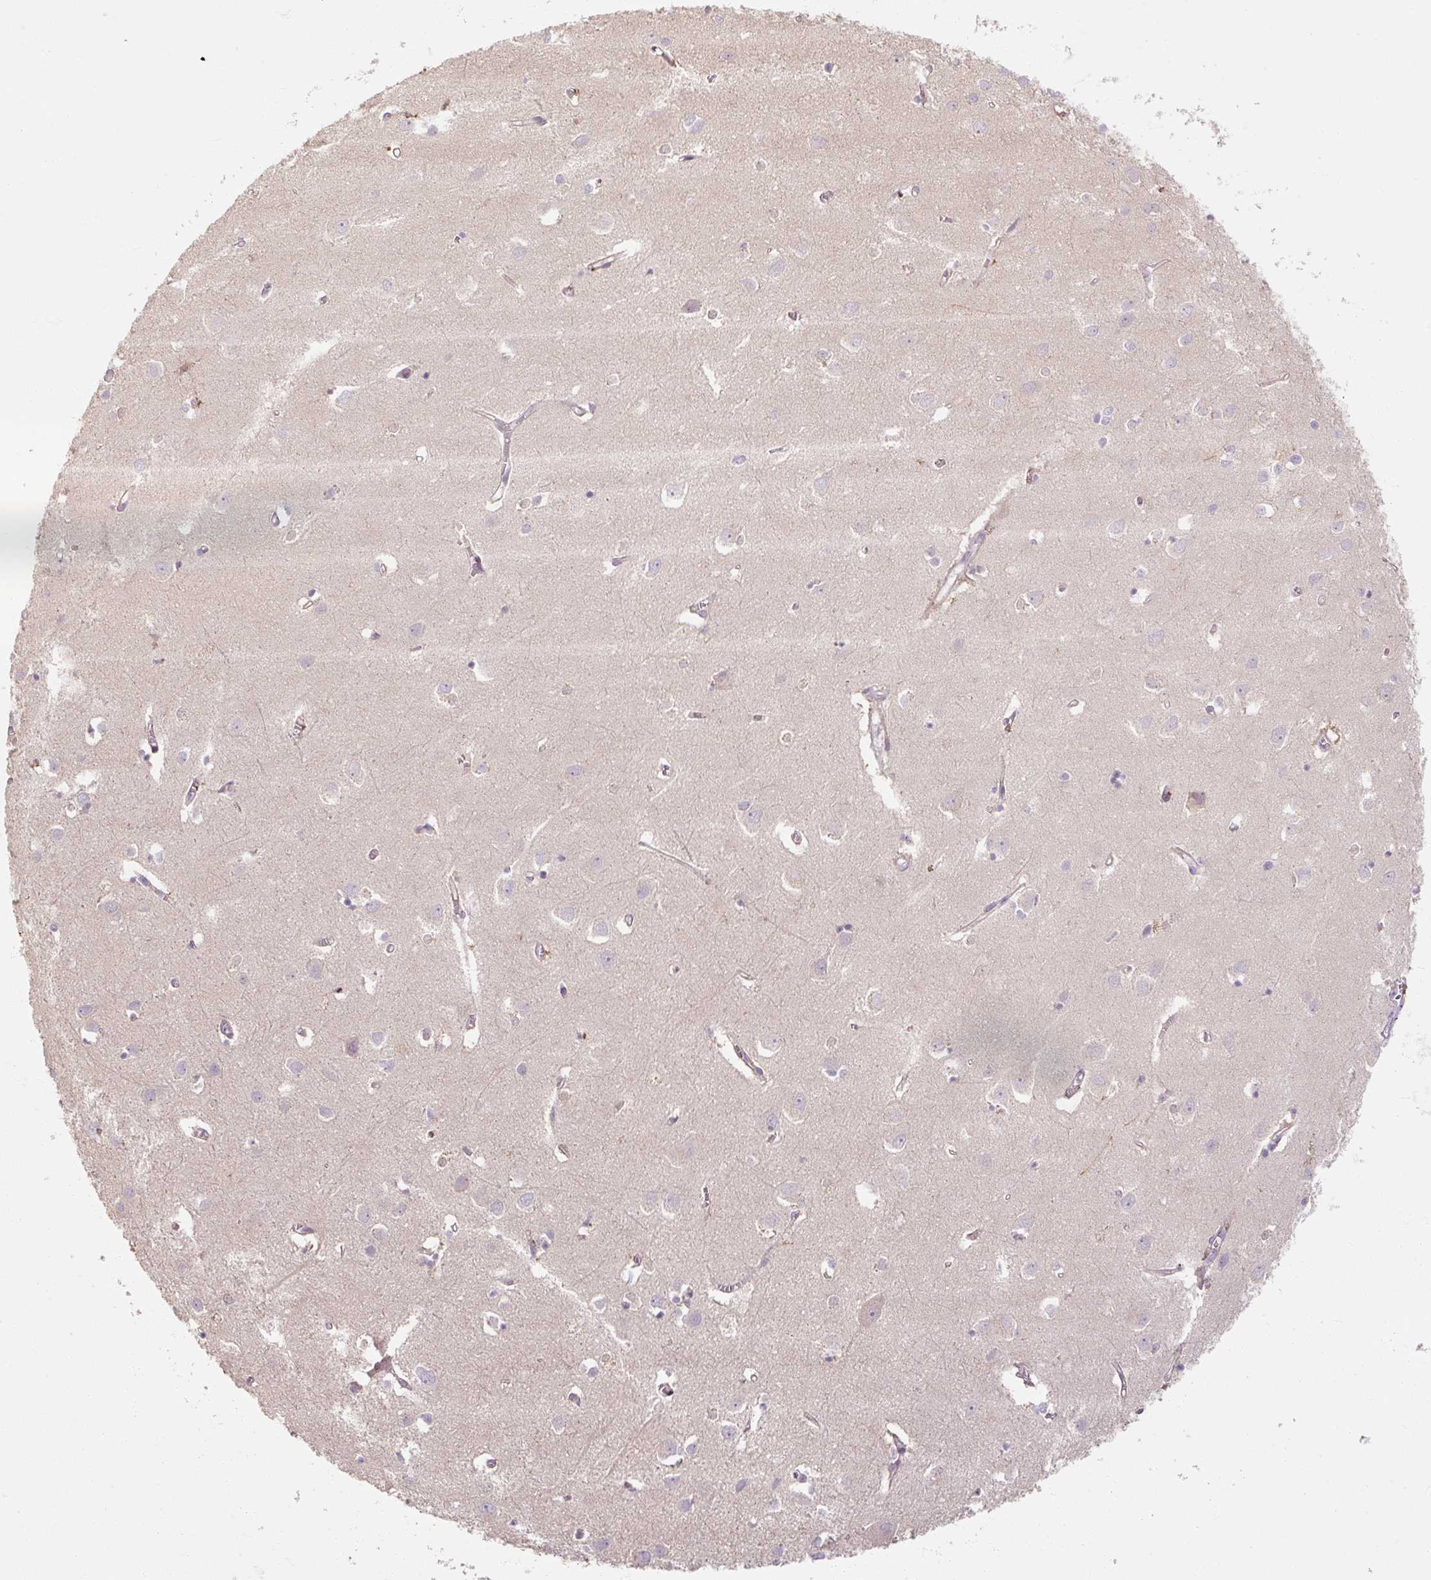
{"staining": {"intensity": "negative", "quantity": "none", "location": "none"}, "tissue": "cerebral cortex", "cell_type": "Endothelial cells", "image_type": "normal", "snomed": [{"axis": "morphology", "description": "Normal tissue, NOS"}, {"axis": "topography", "description": "Cerebral cortex"}], "caption": "IHC image of unremarkable cerebral cortex: human cerebral cortex stained with DAB reveals no significant protein expression in endothelial cells.", "gene": "RB1CC1", "patient": {"sex": "male", "age": 70}}